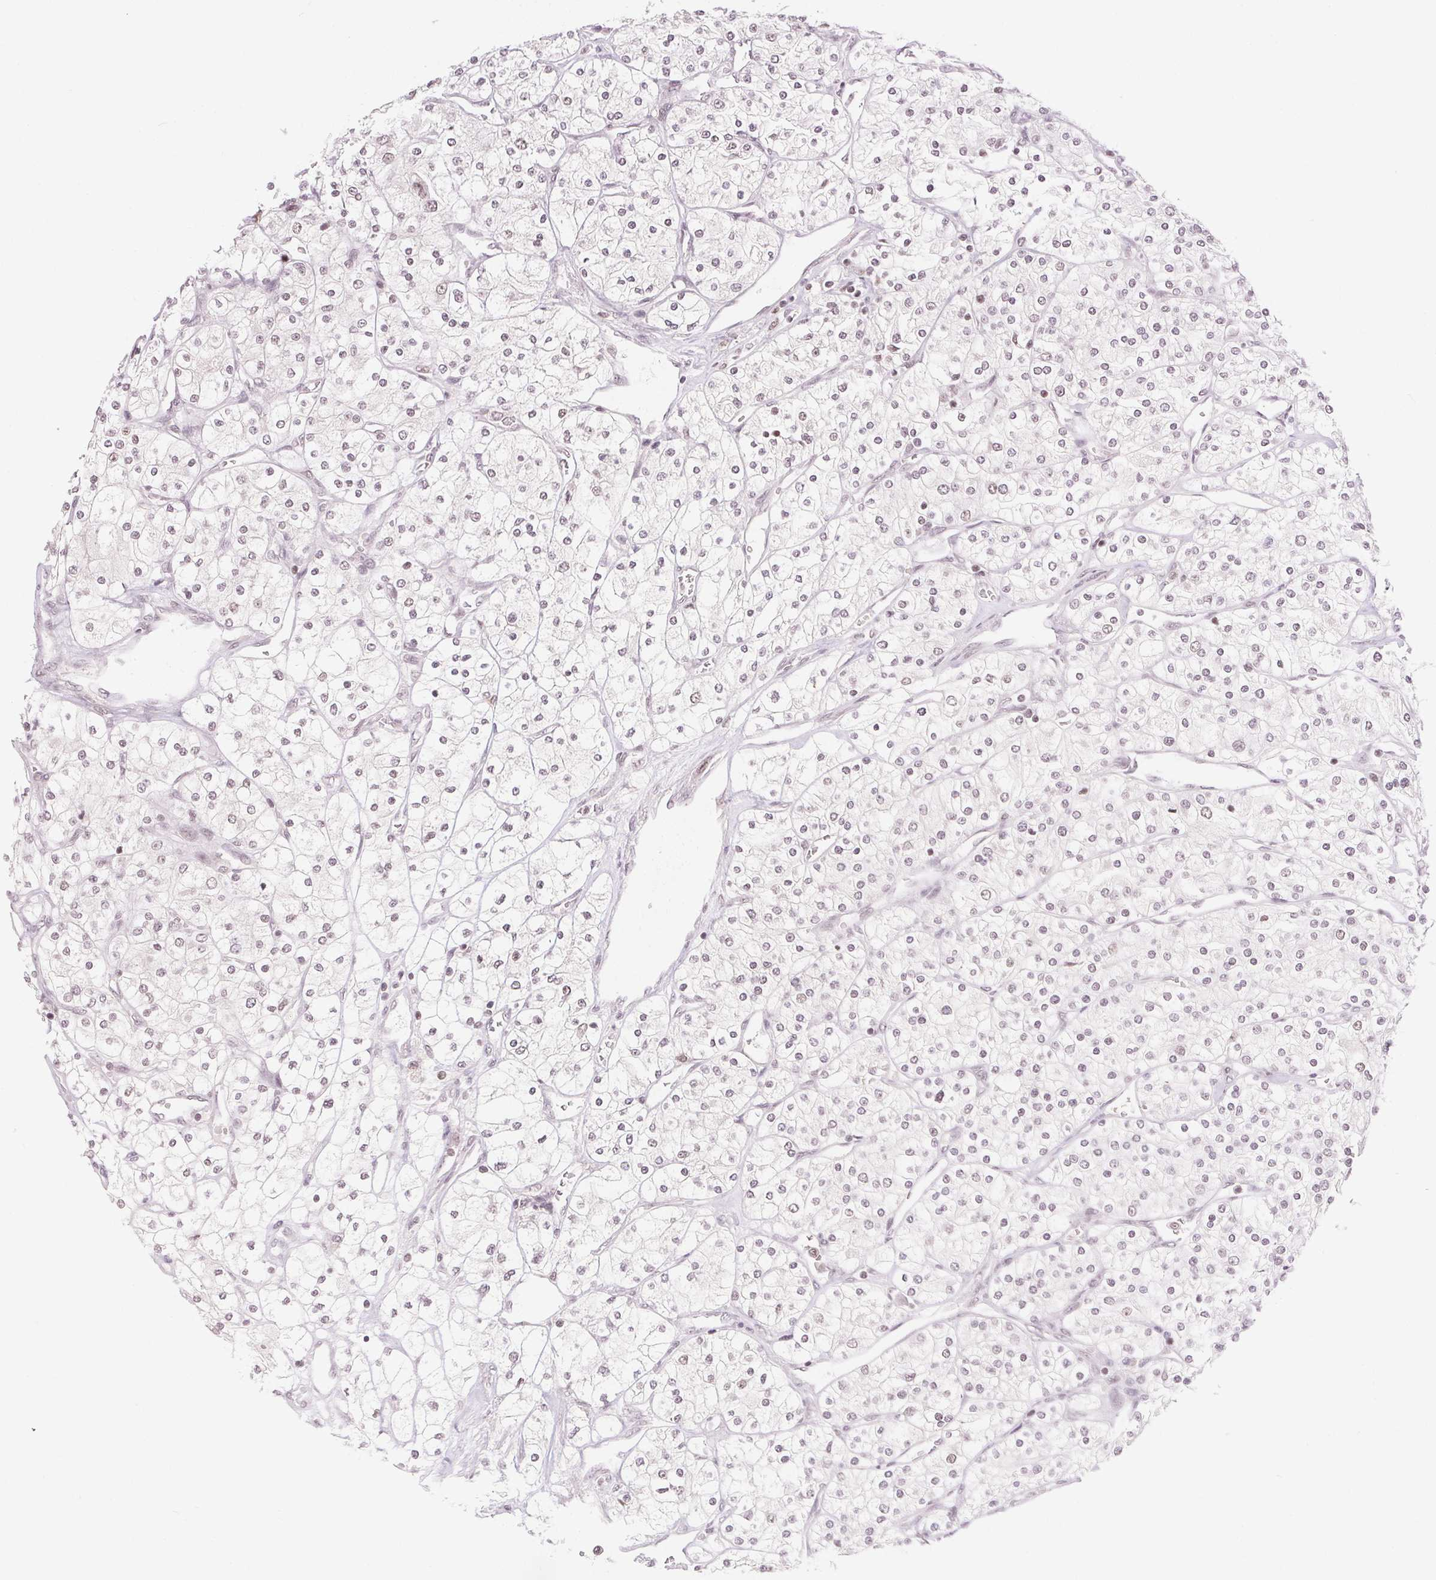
{"staining": {"intensity": "weak", "quantity": "<25%", "location": "nuclear"}, "tissue": "renal cancer", "cell_type": "Tumor cells", "image_type": "cancer", "snomed": [{"axis": "morphology", "description": "Adenocarcinoma, NOS"}, {"axis": "topography", "description": "Kidney"}], "caption": "Renal adenocarcinoma was stained to show a protein in brown. There is no significant staining in tumor cells.", "gene": "DEK", "patient": {"sex": "male", "age": 80}}